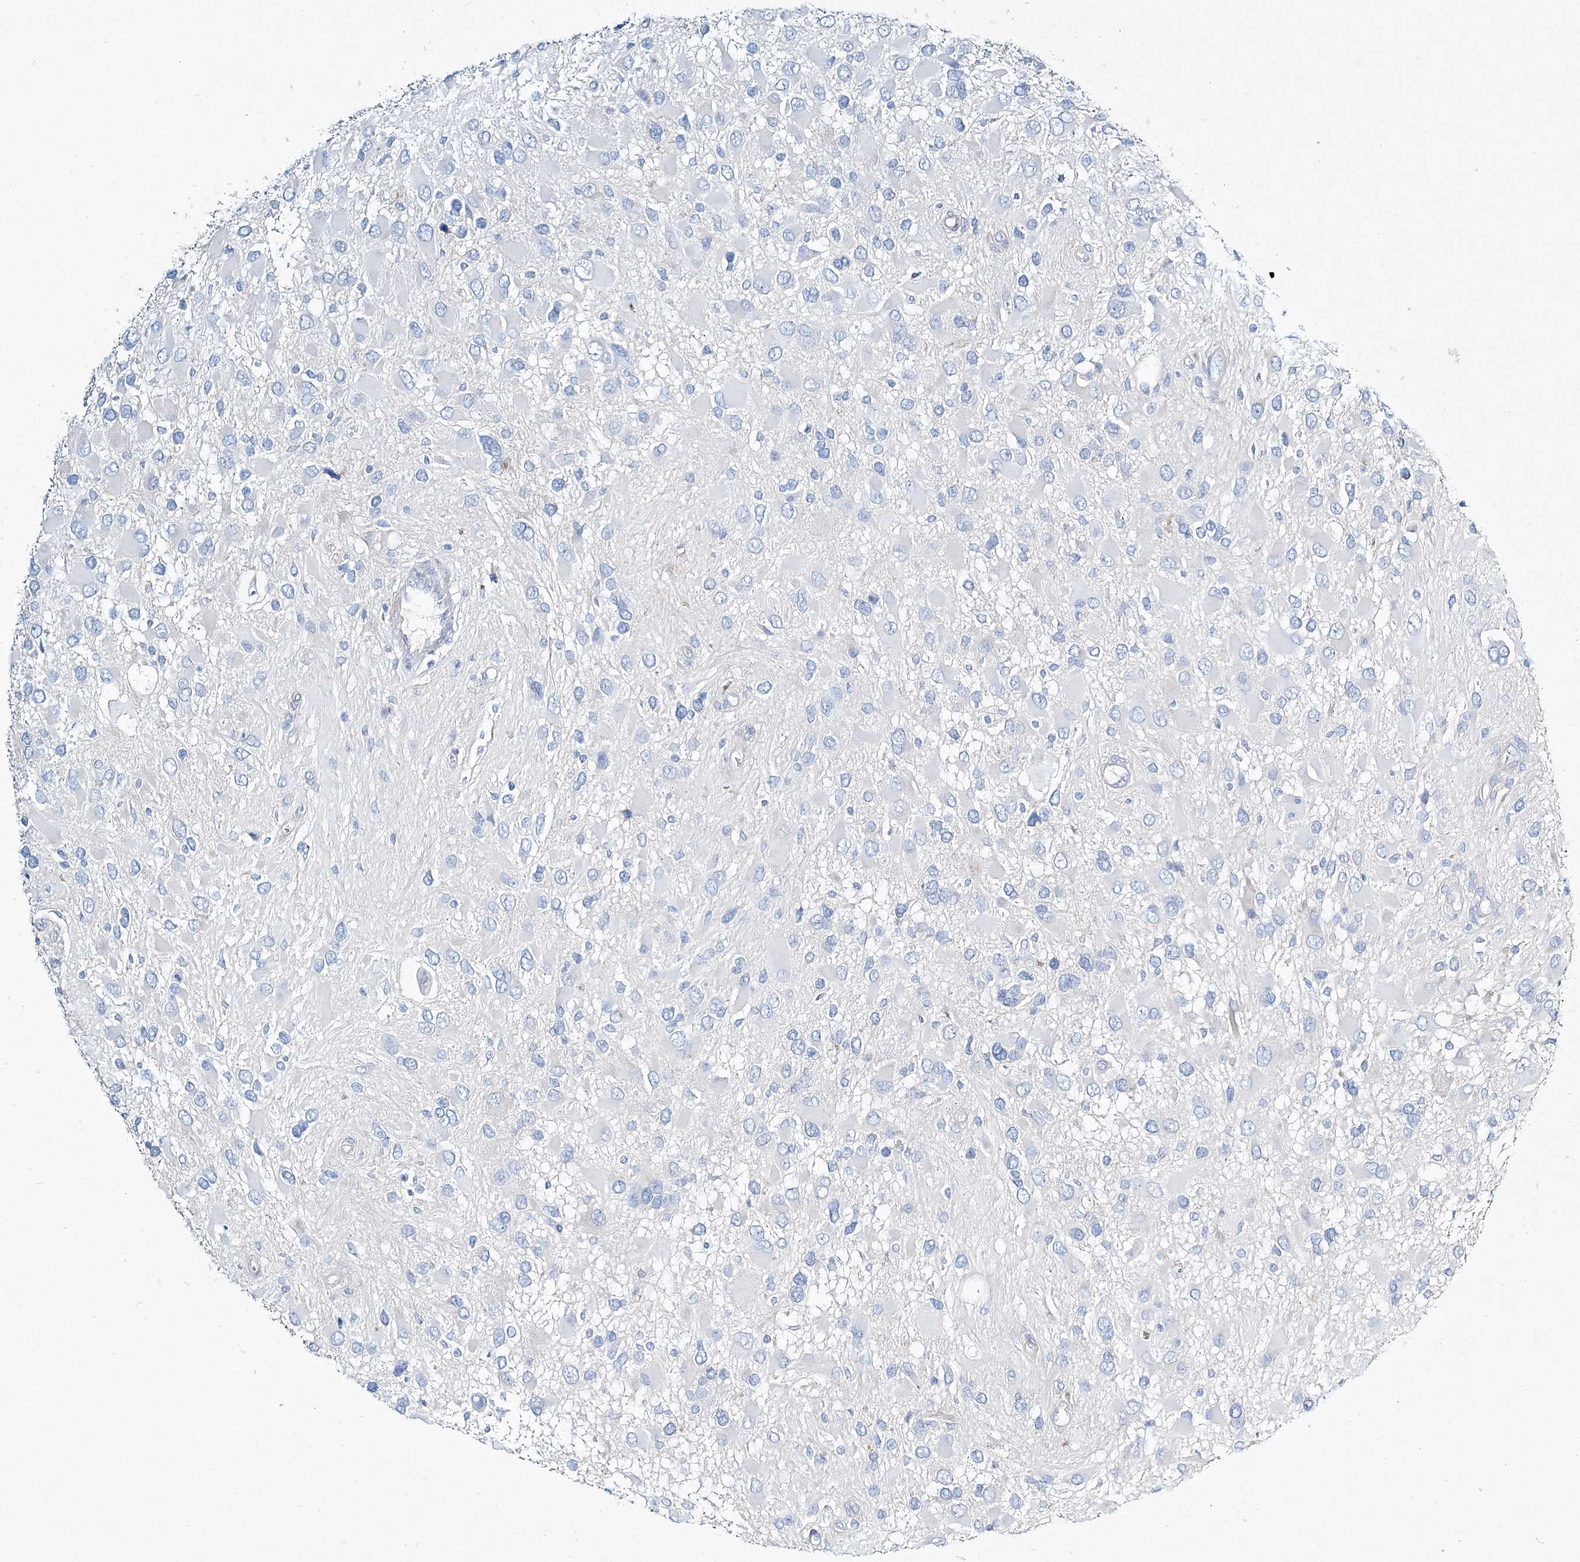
{"staining": {"intensity": "negative", "quantity": "none", "location": "none"}, "tissue": "glioma", "cell_type": "Tumor cells", "image_type": "cancer", "snomed": [{"axis": "morphology", "description": "Glioma, malignant, High grade"}, {"axis": "topography", "description": "Brain"}], "caption": "High magnification brightfield microscopy of glioma stained with DAB (brown) and counterstained with hematoxylin (blue): tumor cells show no significant positivity.", "gene": "ADGRL1", "patient": {"sex": "male", "age": 53}}